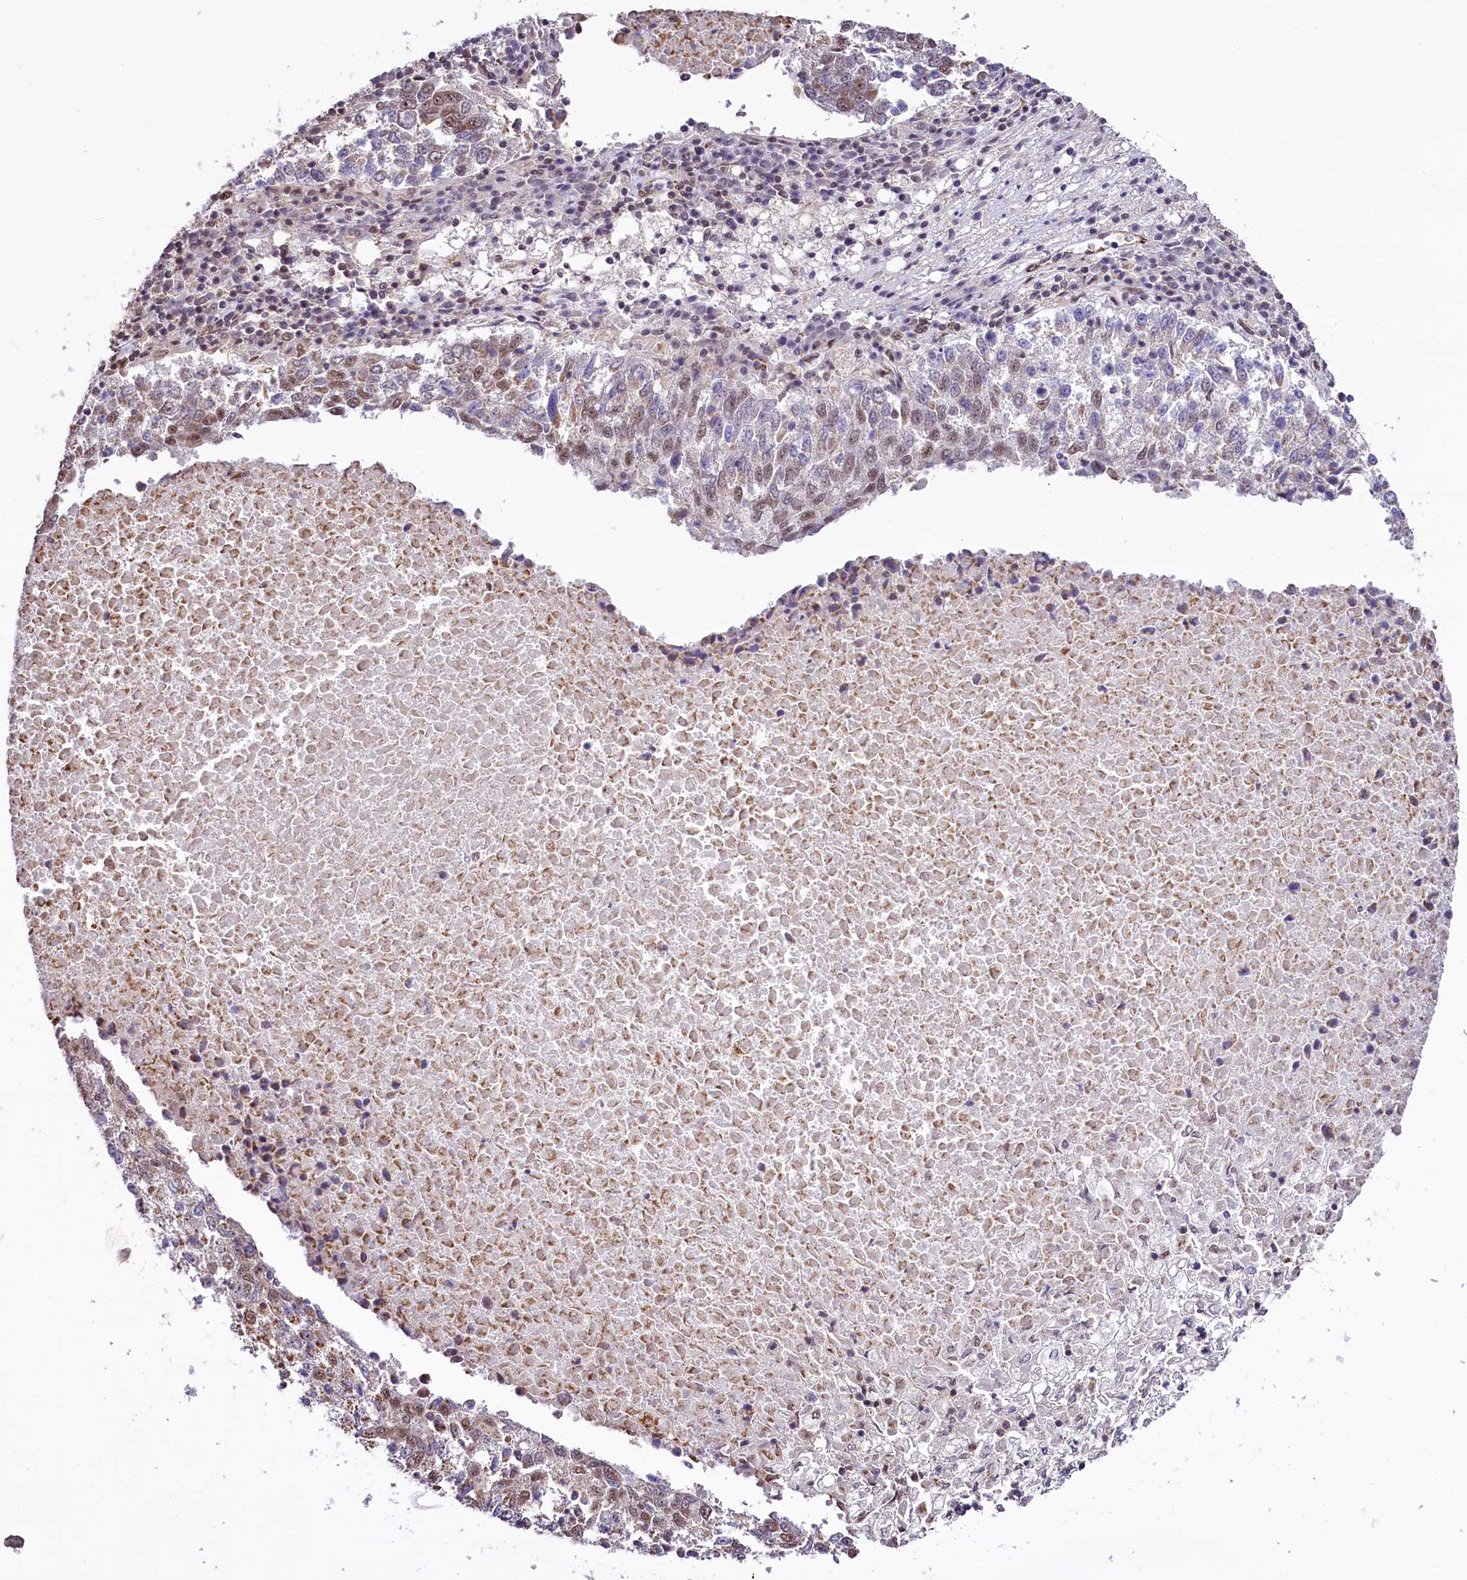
{"staining": {"intensity": "moderate", "quantity": "<25%", "location": "cytoplasmic/membranous,nuclear"}, "tissue": "lung cancer", "cell_type": "Tumor cells", "image_type": "cancer", "snomed": [{"axis": "morphology", "description": "Squamous cell carcinoma, NOS"}, {"axis": "topography", "description": "Lung"}], "caption": "Immunohistochemical staining of human lung squamous cell carcinoma shows low levels of moderate cytoplasmic/membranous and nuclear protein expression in about <25% of tumor cells.", "gene": "MRPL54", "patient": {"sex": "male", "age": 73}}